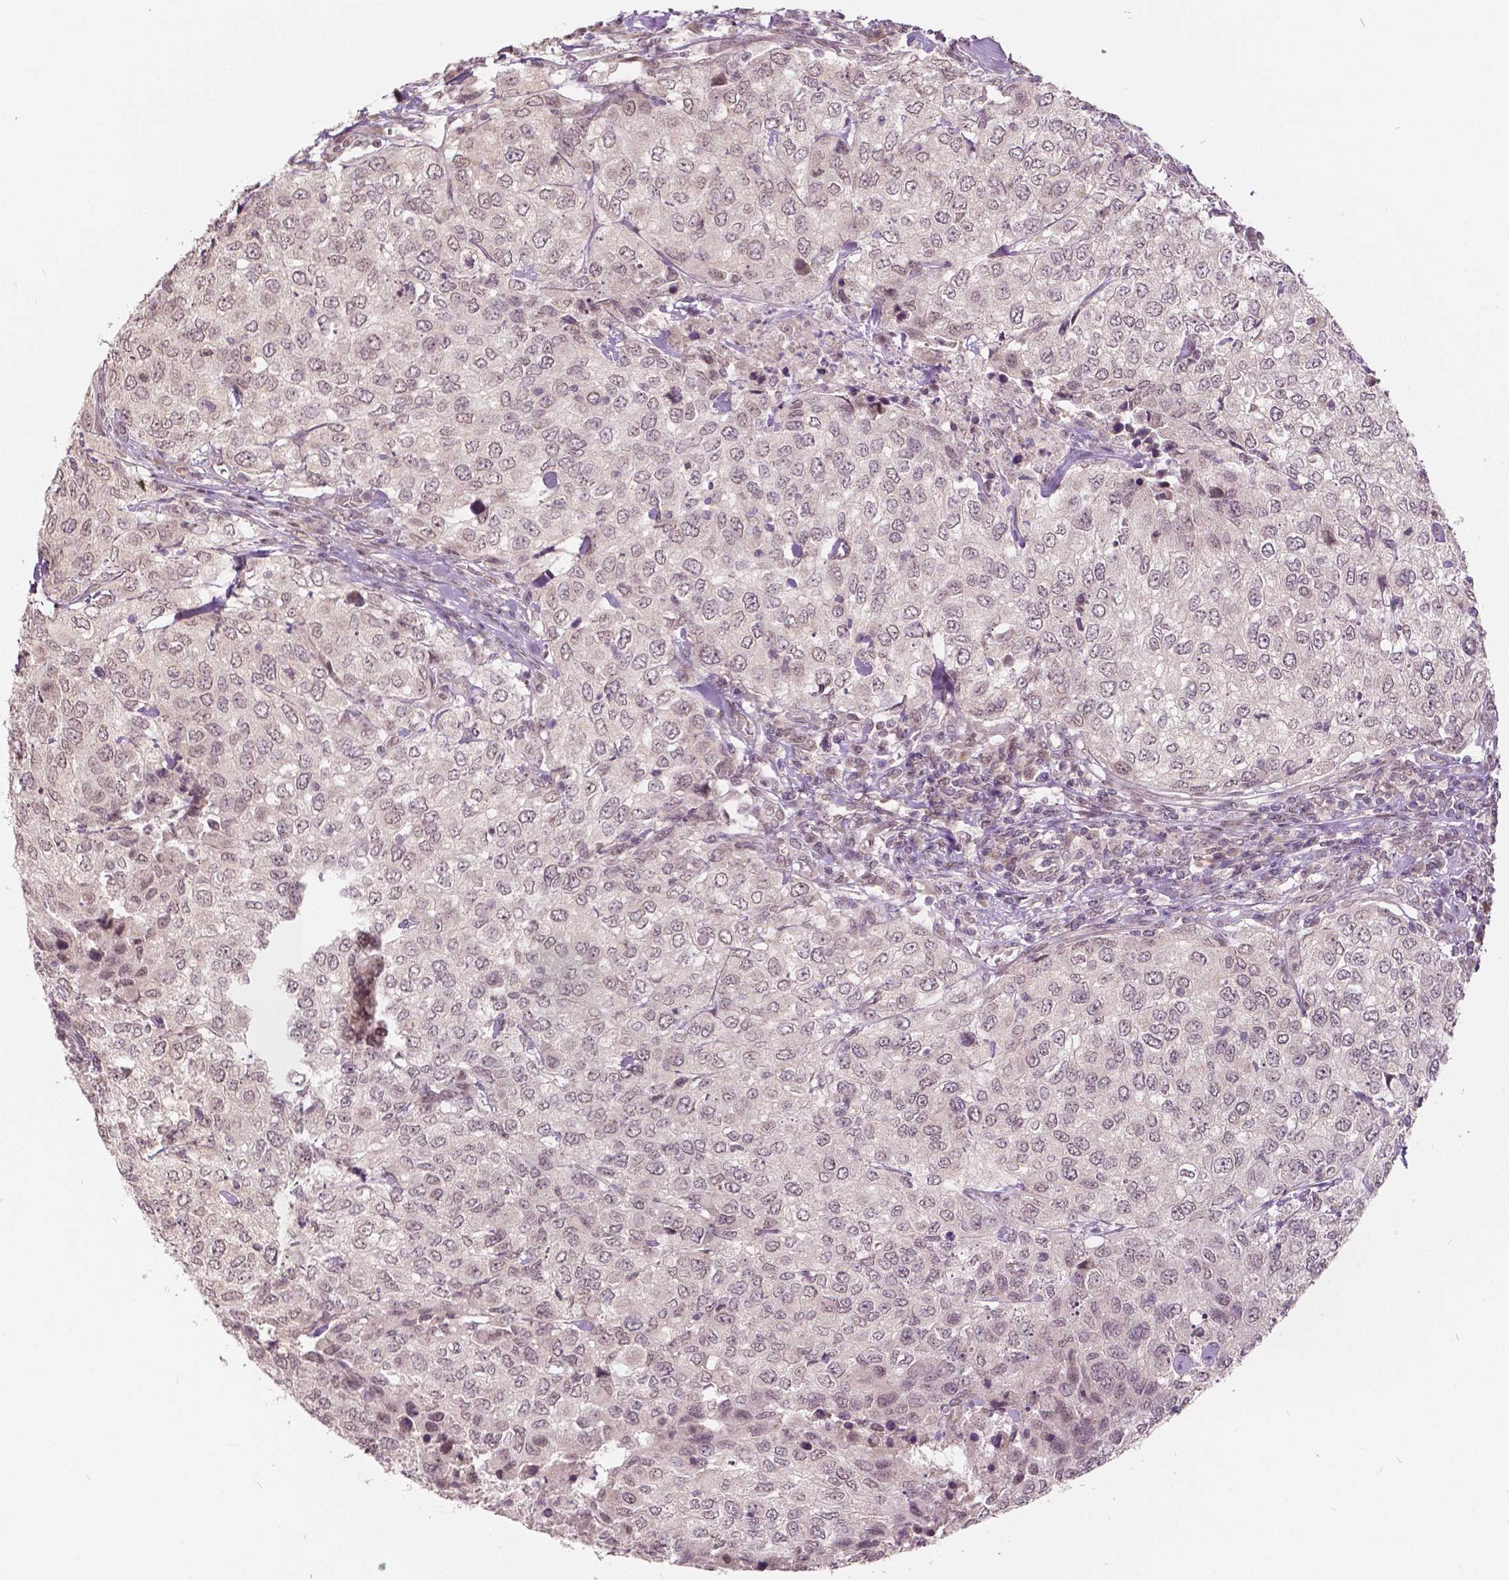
{"staining": {"intensity": "negative", "quantity": "none", "location": "none"}, "tissue": "urothelial cancer", "cell_type": "Tumor cells", "image_type": "cancer", "snomed": [{"axis": "morphology", "description": "Urothelial carcinoma, High grade"}, {"axis": "topography", "description": "Urinary bladder"}], "caption": "This micrograph is of urothelial cancer stained with IHC to label a protein in brown with the nuclei are counter-stained blue. There is no positivity in tumor cells.", "gene": "HMBOX1", "patient": {"sex": "female", "age": 78}}